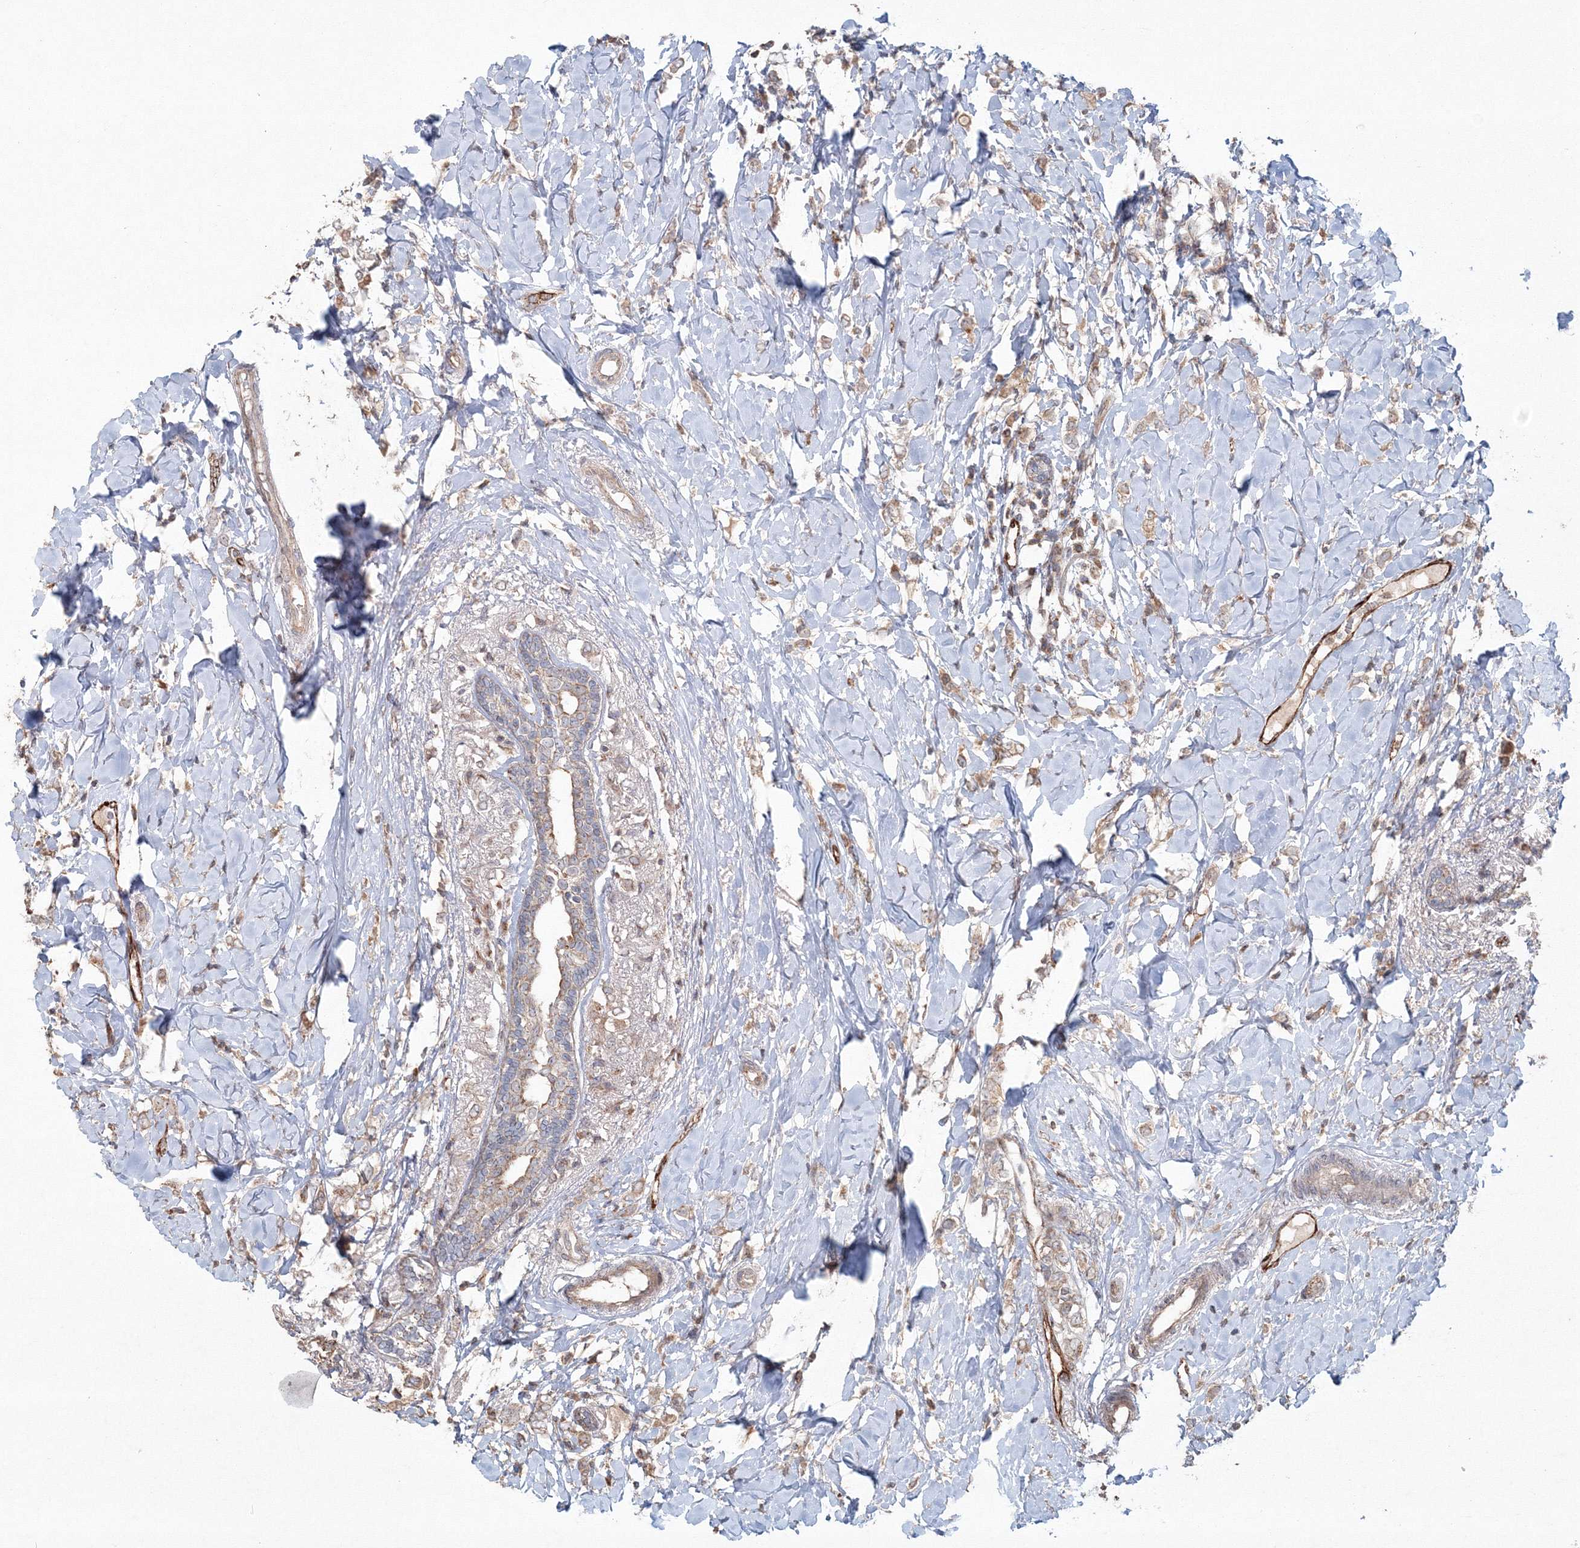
{"staining": {"intensity": "weak", "quantity": "25%-75%", "location": "cytoplasmic/membranous"}, "tissue": "breast cancer", "cell_type": "Tumor cells", "image_type": "cancer", "snomed": [{"axis": "morphology", "description": "Normal tissue, NOS"}, {"axis": "morphology", "description": "Lobular carcinoma"}, {"axis": "topography", "description": "Breast"}], "caption": "There is low levels of weak cytoplasmic/membranous positivity in tumor cells of lobular carcinoma (breast), as demonstrated by immunohistochemical staining (brown color).", "gene": "ANAPC16", "patient": {"sex": "female", "age": 47}}